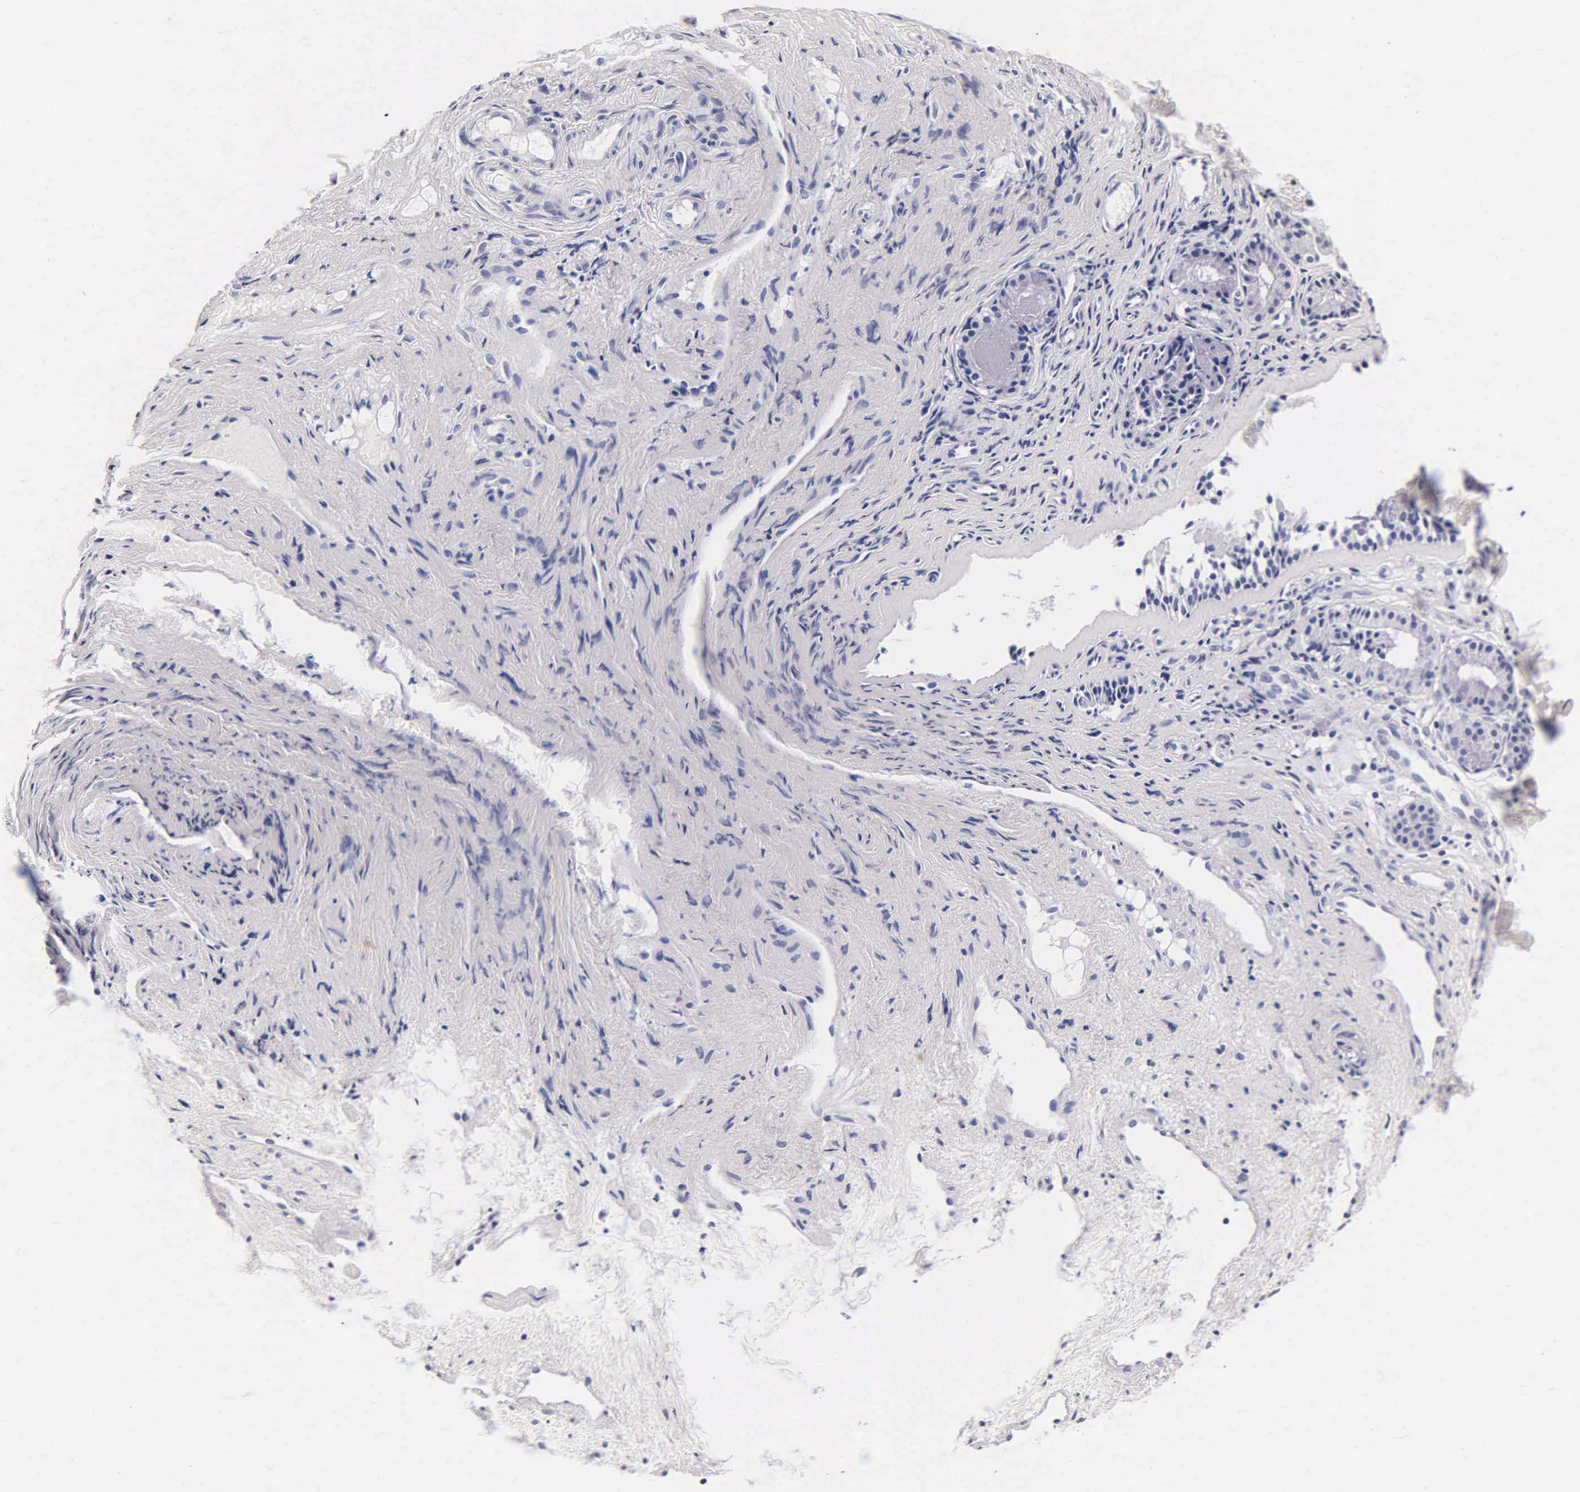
{"staining": {"intensity": "negative", "quantity": "none", "location": "none"}, "tissue": "nasopharynx", "cell_type": "Respiratory epithelial cells", "image_type": "normal", "snomed": [{"axis": "morphology", "description": "Normal tissue, NOS"}, {"axis": "topography", "description": "Nasopharynx"}], "caption": "DAB (3,3'-diaminobenzidine) immunohistochemical staining of benign nasopharynx demonstrates no significant expression in respiratory epithelial cells.", "gene": "MB", "patient": {"sex": "female", "age": 78}}